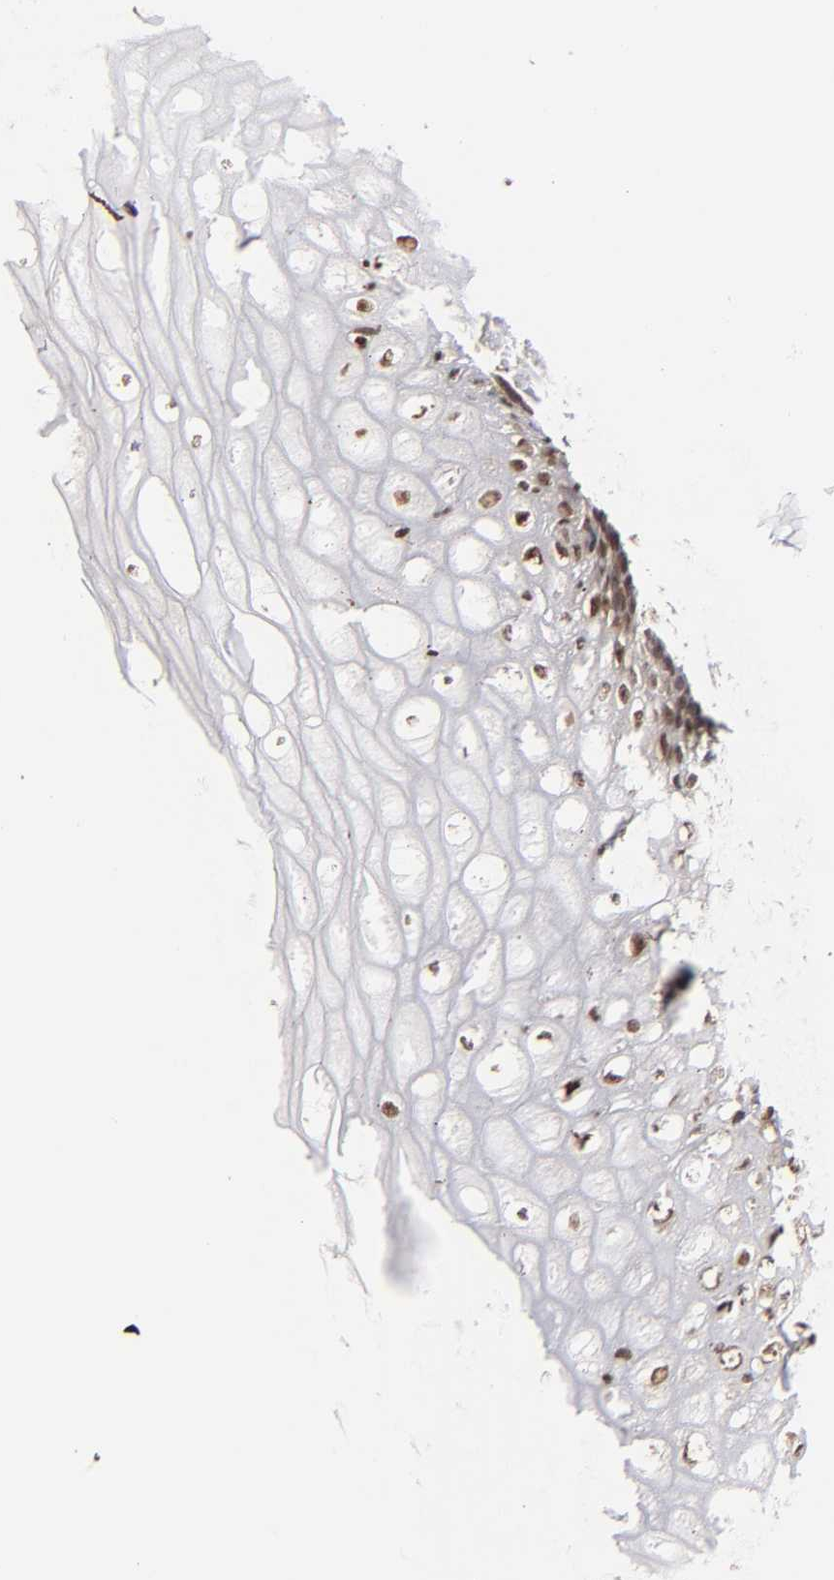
{"staining": {"intensity": "moderate", "quantity": "25%-75%", "location": "nuclear"}, "tissue": "vagina", "cell_type": "Squamous epithelial cells", "image_type": "normal", "snomed": [{"axis": "morphology", "description": "Normal tissue, NOS"}, {"axis": "topography", "description": "Vagina"}], "caption": "IHC (DAB (3,3'-diaminobenzidine)) staining of normal vagina demonstrates moderate nuclear protein staining in approximately 25%-75% of squamous epithelial cells.", "gene": "ABL2", "patient": {"sex": "female", "age": 46}}